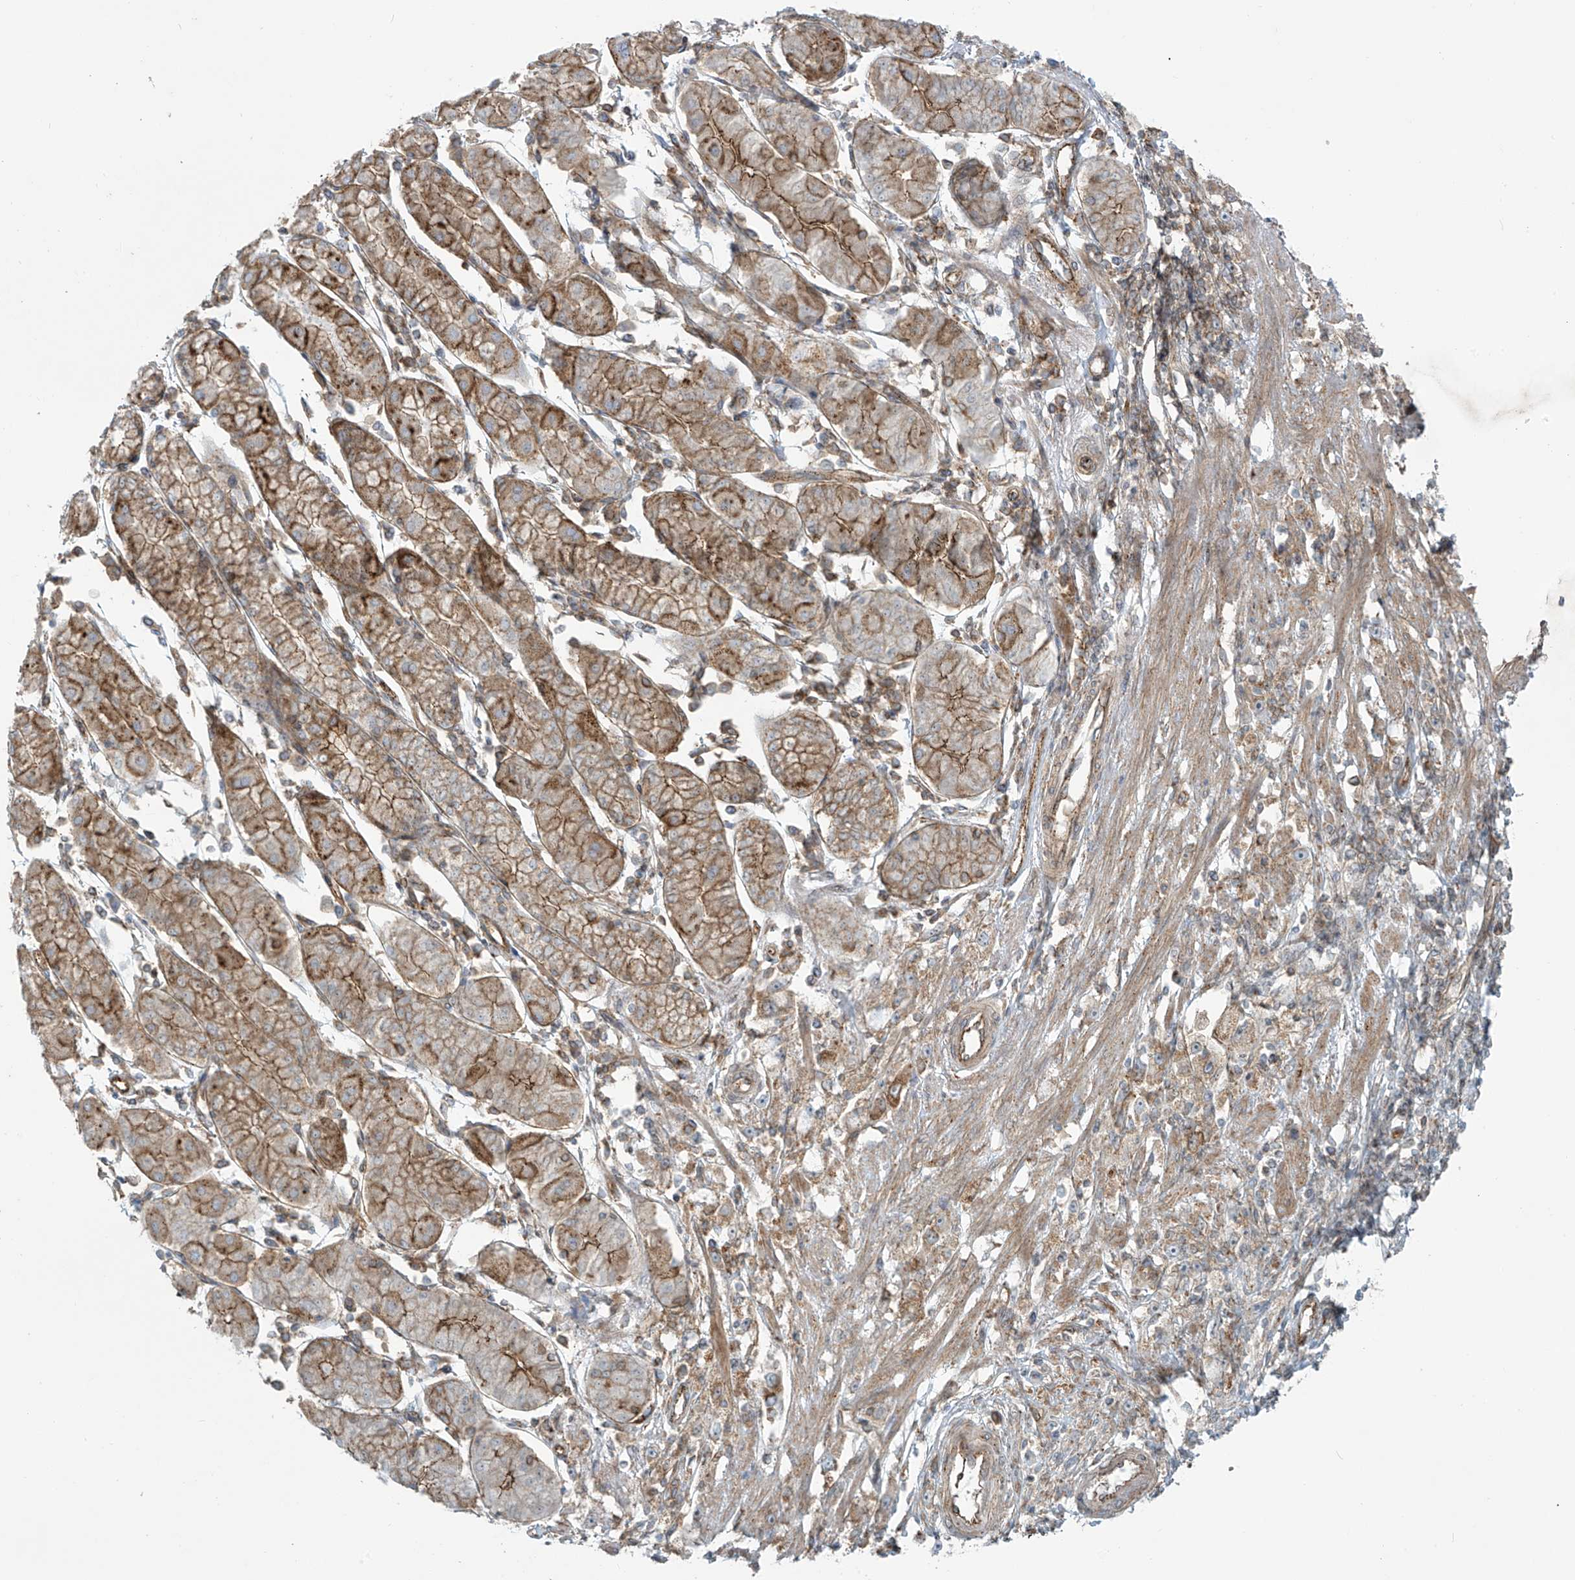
{"staining": {"intensity": "moderate", "quantity": ">75%", "location": "cytoplasmic/membranous"}, "tissue": "stomach cancer", "cell_type": "Tumor cells", "image_type": "cancer", "snomed": [{"axis": "morphology", "description": "Adenocarcinoma, NOS"}, {"axis": "topography", "description": "Stomach"}], "caption": "High-power microscopy captured an immunohistochemistry photomicrograph of stomach cancer (adenocarcinoma), revealing moderate cytoplasmic/membranous staining in about >75% of tumor cells. (DAB IHC, brown staining for protein, blue staining for nuclei).", "gene": "LZTS3", "patient": {"sex": "female", "age": 59}}